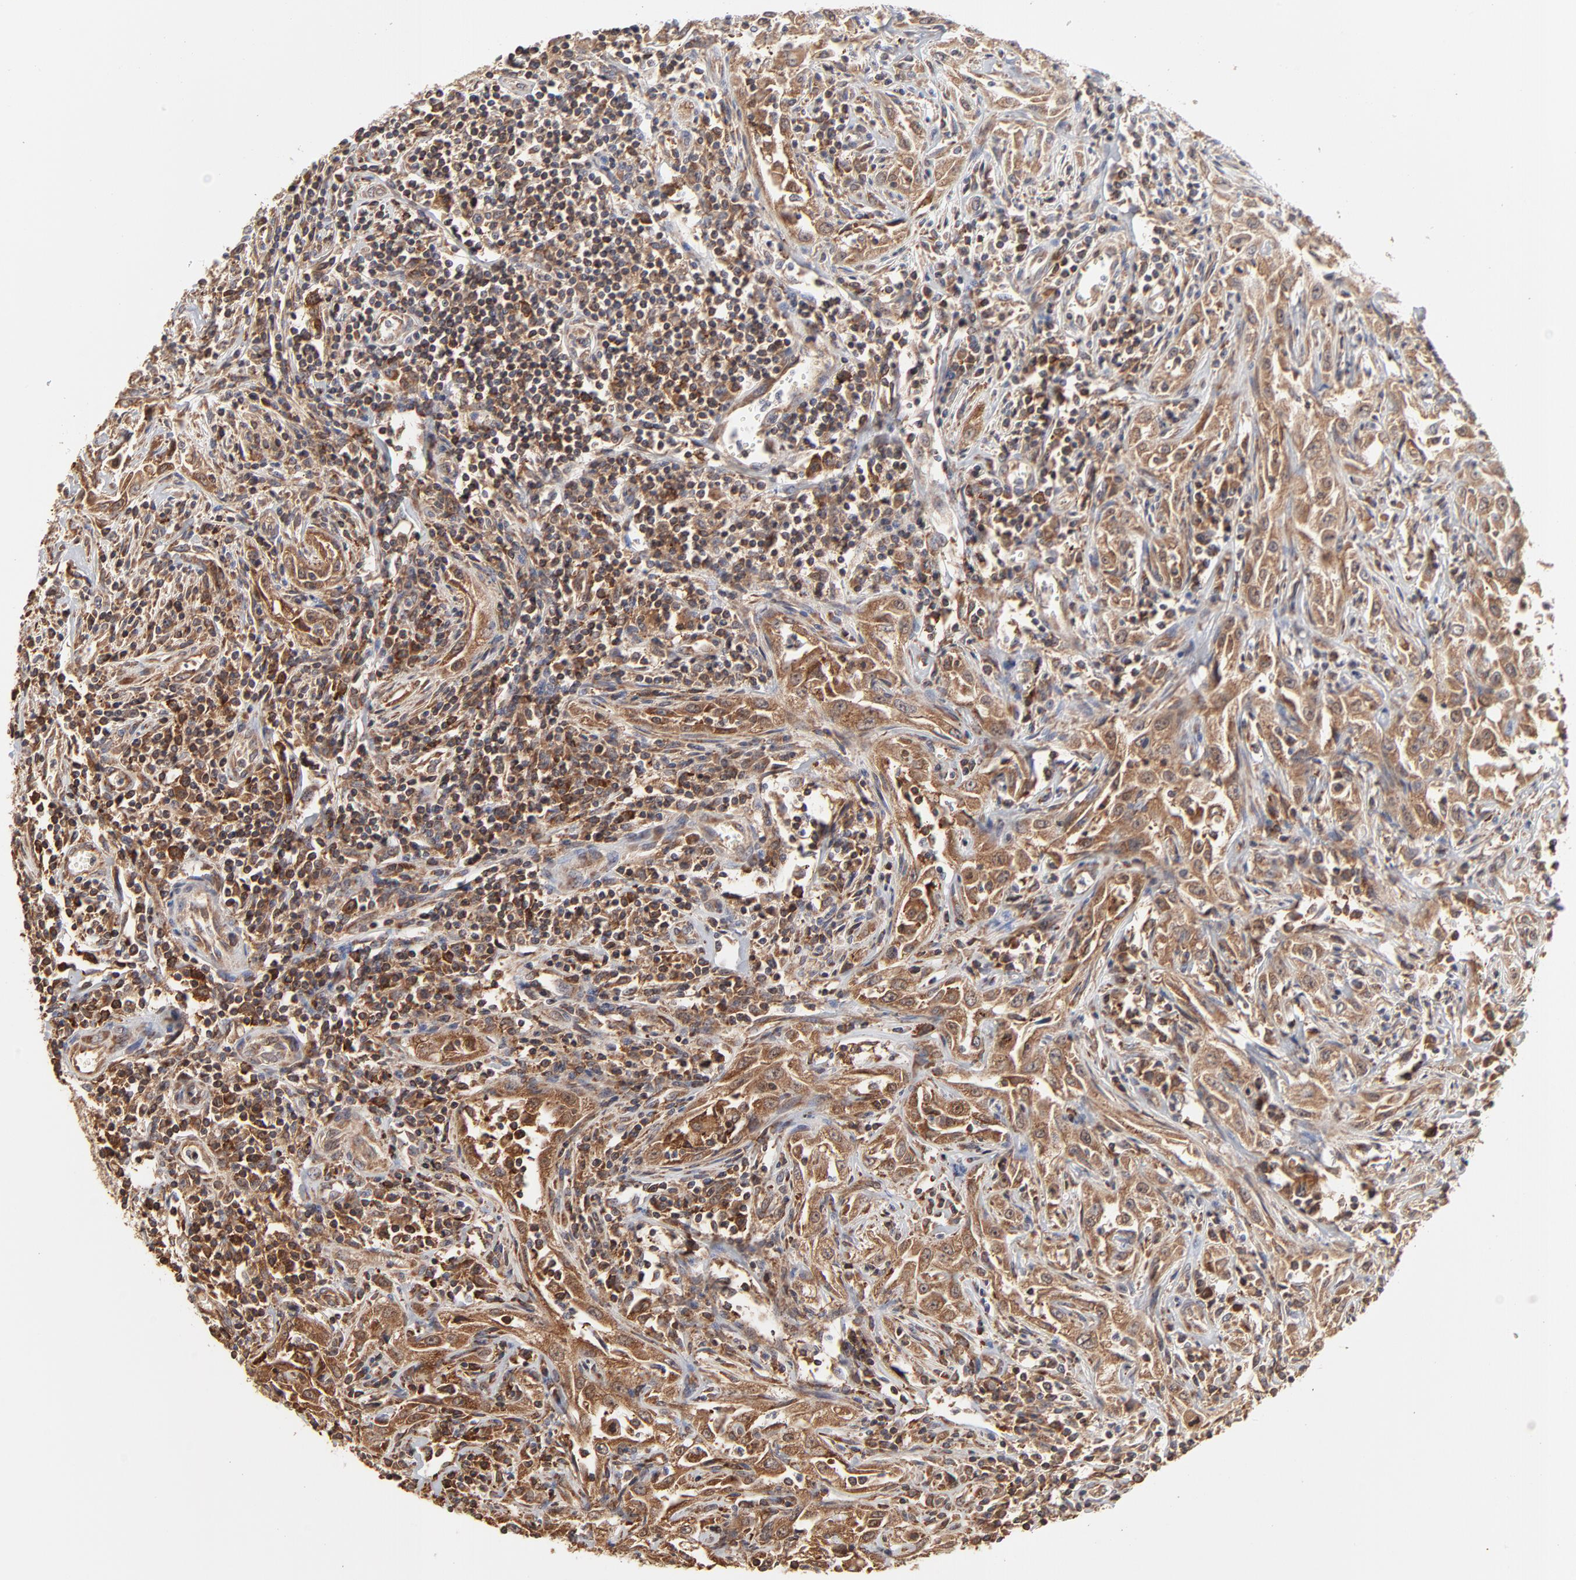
{"staining": {"intensity": "strong", "quantity": ">75%", "location": "cytoplasmic/membranous"}, "tissue": "head and neck cancer", "cell_type": "Tumor cells", "image_type": "cancer", "snomed": [{"axis": "morphology", "description": "Squamous cell carcinoma, NOS"}, {"axis": "topography", "description": "Oral tissue"}, {"axis": "topography", "description": "Head-Neck"}], "caption": "Head and neck cancer (squamous cell carcinoma) was stained to show a protein in brown. There is high levels of strong cytoplasmic/membranous staining in about >75% of tumor cells.", "gene": "RNF213", "patient": {"sex": "female", "age": 76}}